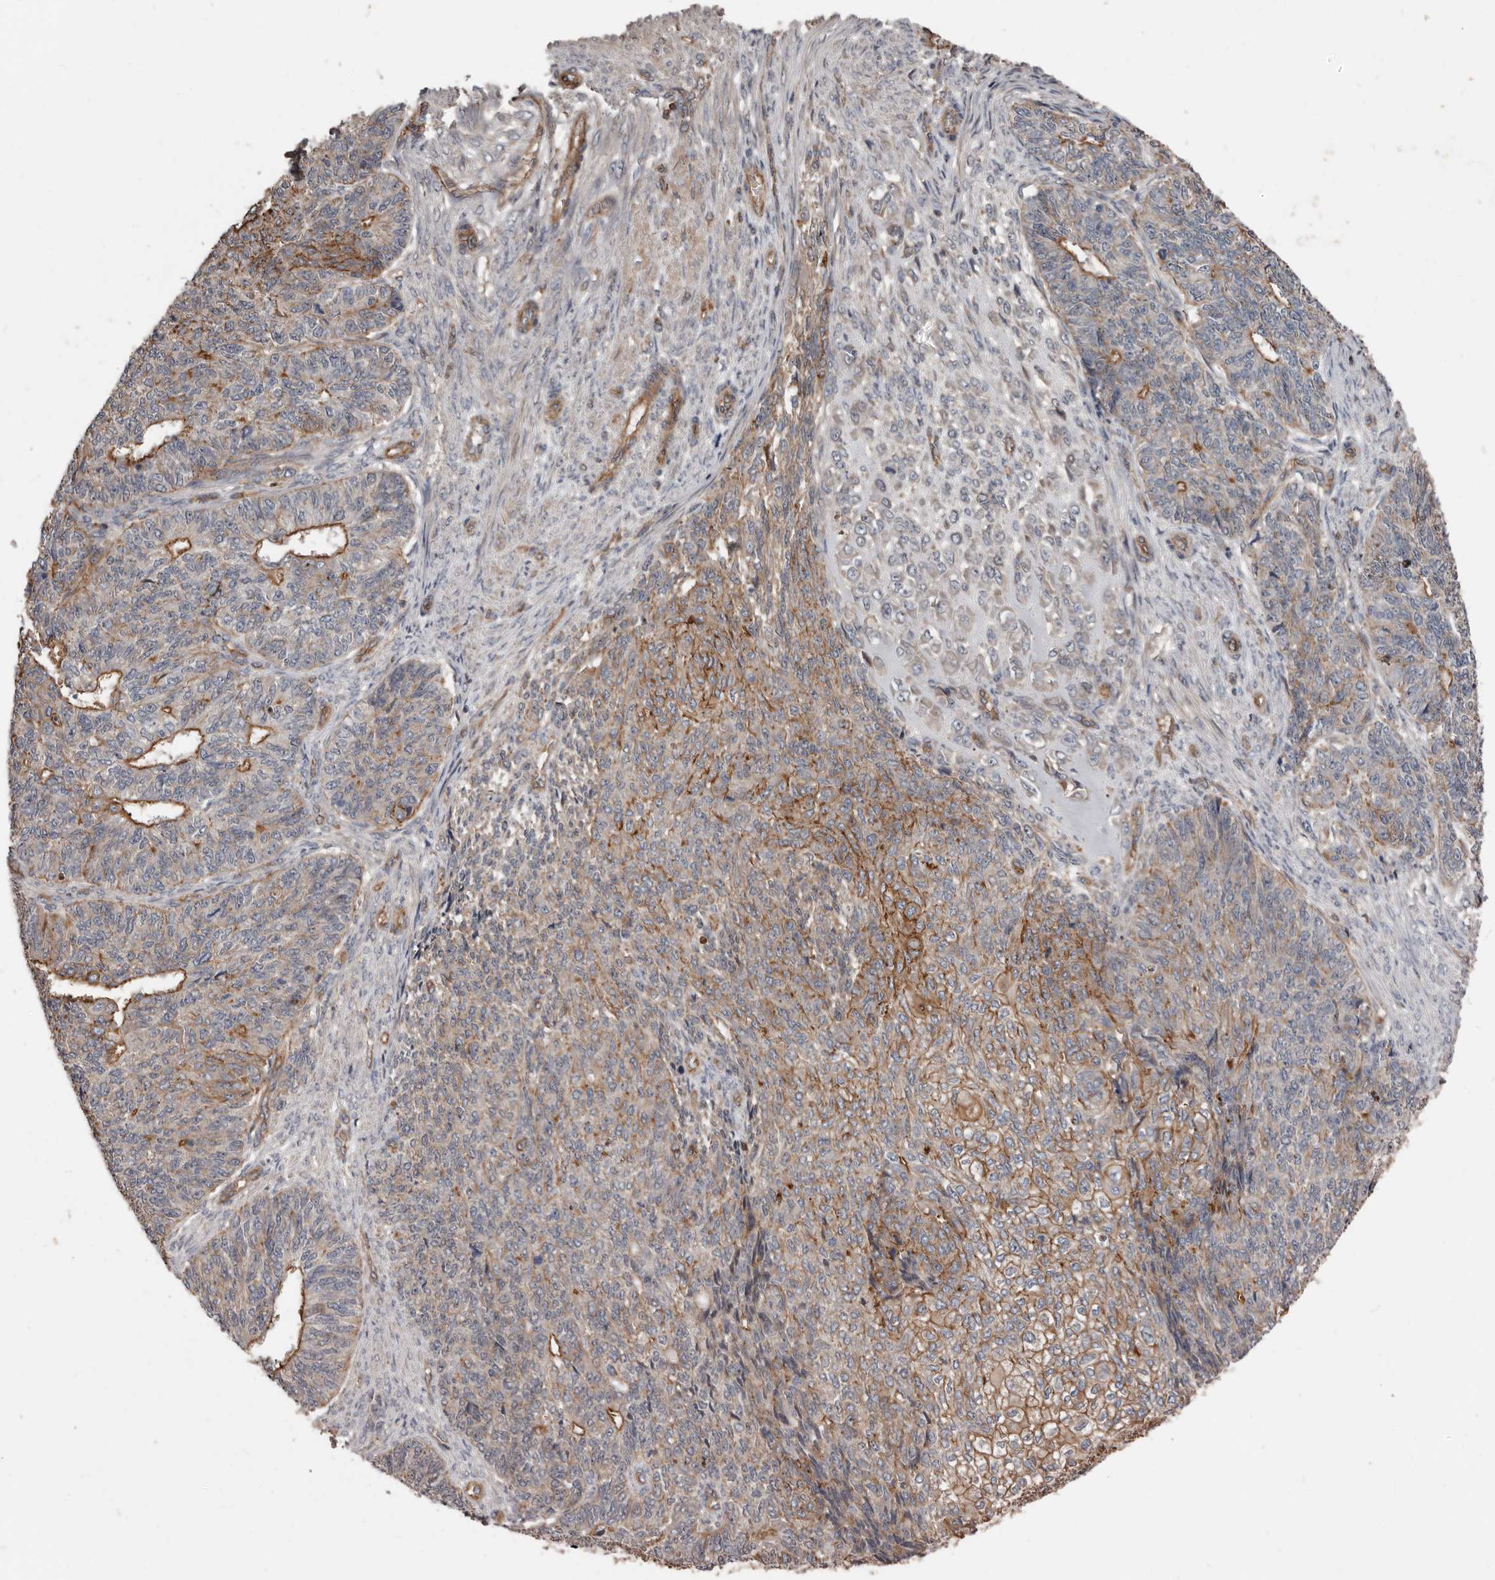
{"staining": {"intensity": "moderate", "quantity": "25%-75%", "location": "cytoplasmic/membranous"}, "tissue": "endometrial cancer", "cell_type": "Tumor cells", "image_type": "cancer", "snomed": [{"axis": "morphology", "description": "Adenocarcinoma, NOS"}, {"axis": "topography", "description": "Endometrium"}], "caption": "A histopathology image of human endometrial cancer (adenocarcinoma) stained for a protein shows moderate cytoplasmic/membranous brown staining in tumor cells.", "gene": "PNRC2", "patient": {"sex": "female", "age": 32}}